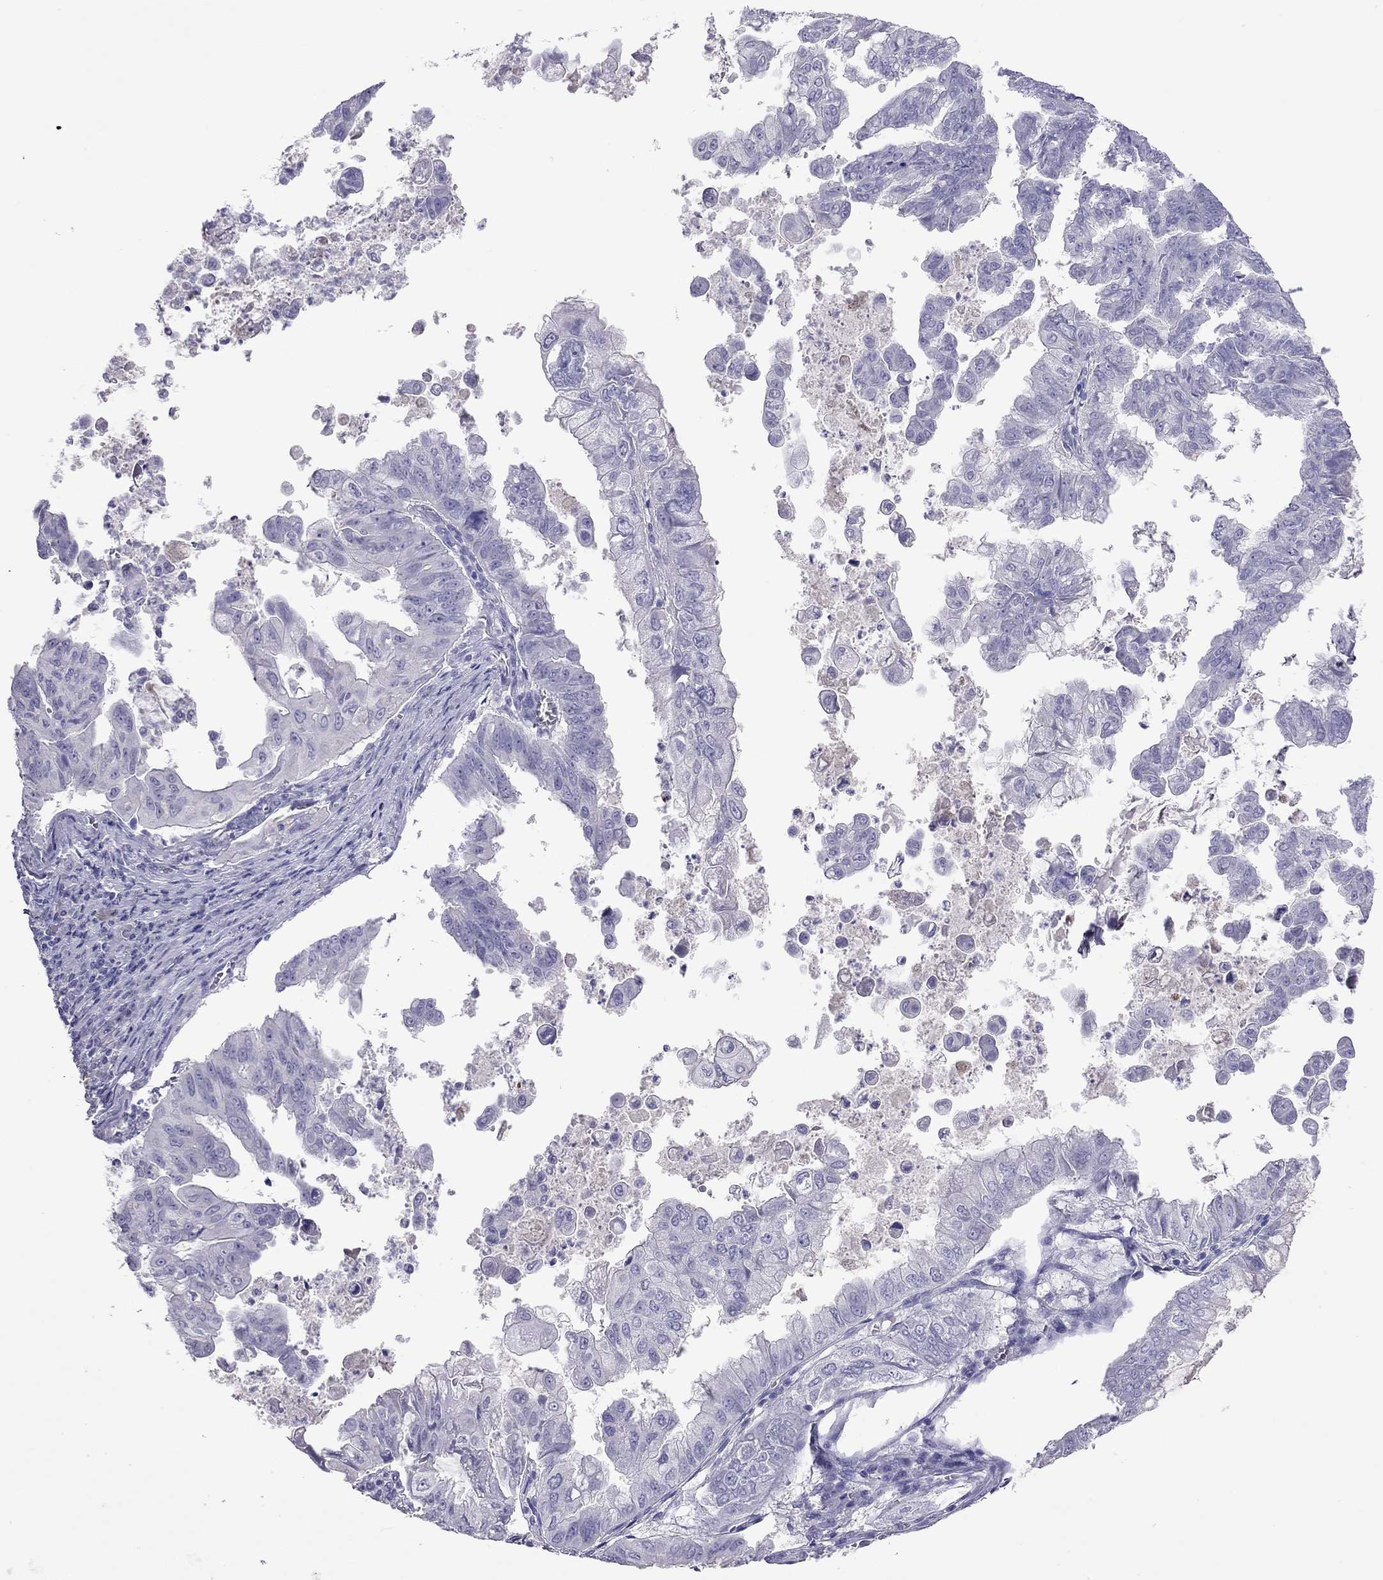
{"staining": {"intensity": "negative", "quantity": "none", "location": "none"}, "tissue": "stomach cancer", "cell_type": "Tumor cells", "image_type": "cancer", "snomed": [{"axis": "morphology", "description": "Adenocarcinoma, NOS"}, {"axis": "topography", "description": "Stomach, upper"}], "caption": "Adenocarcinoma (stomach) was stained to show a protein in brown. There is no significant expression in tumor cells.", "gene": "ODF4", "patient": {"sex": "male", "age": 80}}